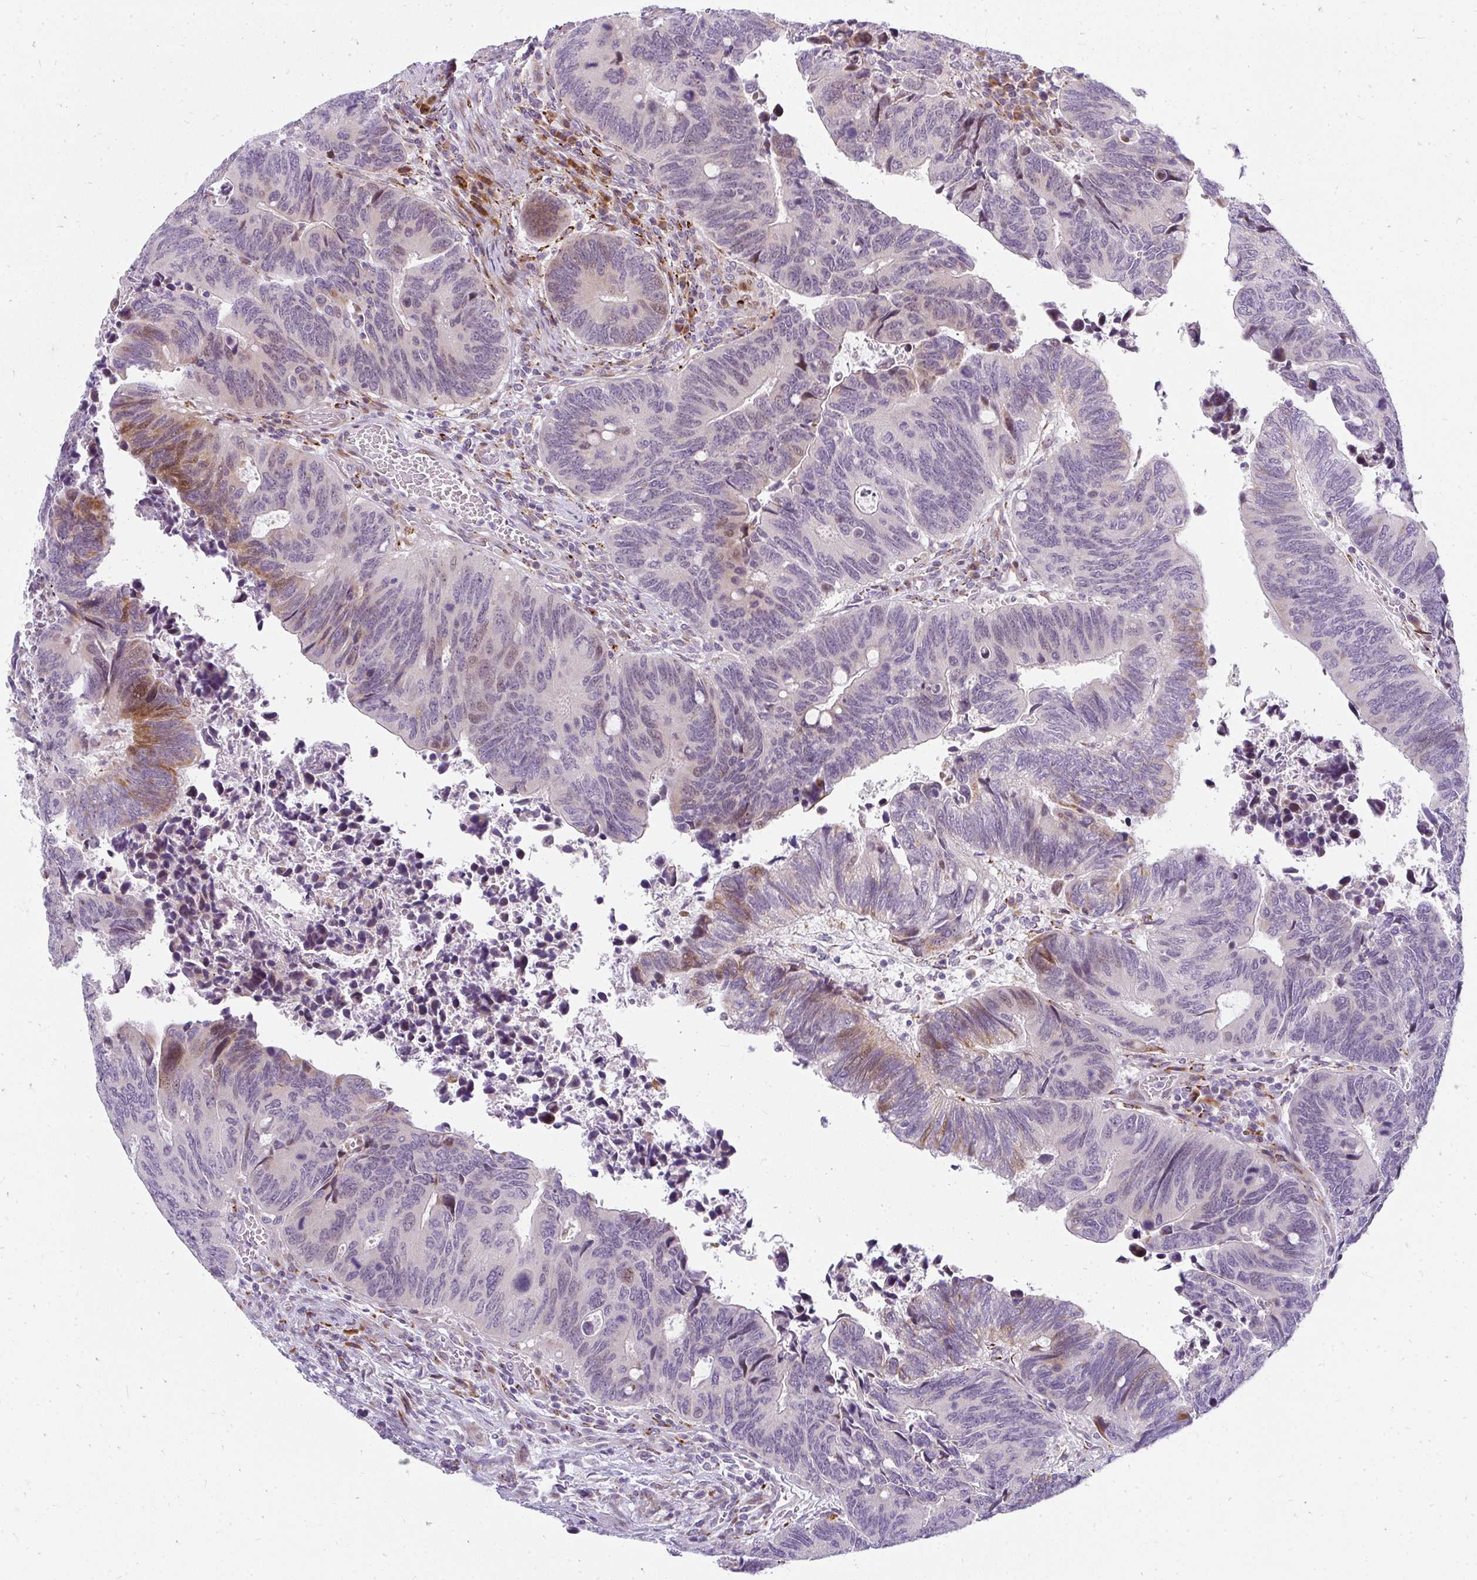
{"staining": {"intensity": "moderate", "quantity": "<25%", "location": "cytoplasmic/membranous,nuclear"}, "tissue": "colorectal cancer", "cell_type": "Tumor cells", "image_type": "cancer", "snomed": [{"axis": "morphology", "description": "Adenocarcinoma, NOS"}, {"axis": "topography", "description": "Colon"}], "caption": "IHC (DAB) staining of human colorectal adenocarcinoma reveals moderate cytoplasmic/membranous and nuclear protein positivity in approximately <25% of tumor cells. The protein of interest is stained brown, and the nuclei are stained in blue (DAB IHC with brightfield microscopy, high magnification).", "gene": "PLA2G5", "patient": {"sex": "male", "age": 87}}